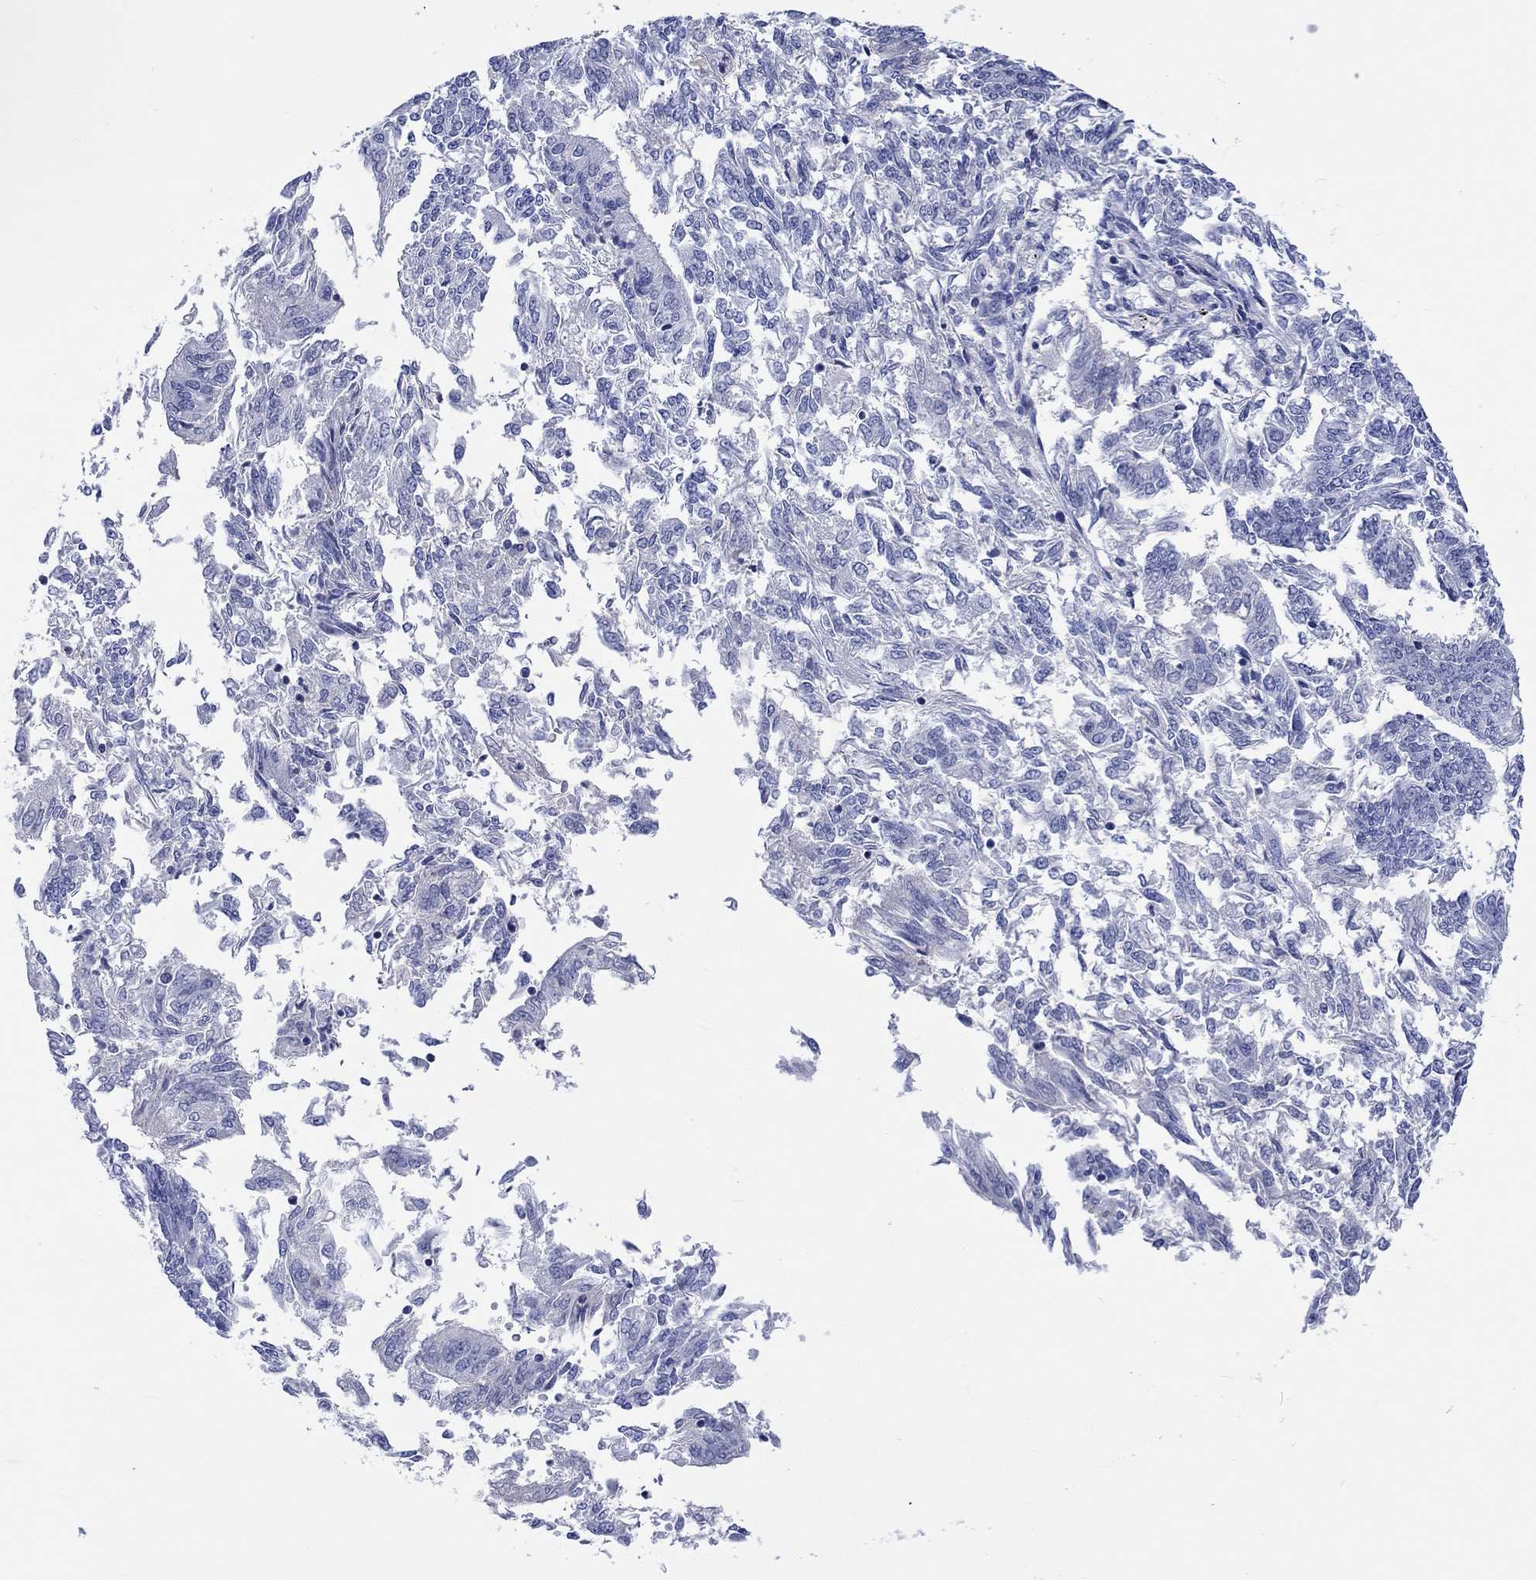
{"staining": {"intensity": "negative", "quantity": "none", "location": "none"}, "tissue": "endometrial cancer", "cell_type": "Tumor cells", "image_type": "cancer", "snomed": [{"axis": "morphology", "description": "Adenocarcinoma, NOS"}, {"axis": "topography", "description": "Endometrium"}], "caption": "This is an immunohistochemistry histopathology image of endometrial cancer. There is no staining in tumor cells.", "gene": "TOMM20L", "patient": {"sex": "female", "age": 58}}